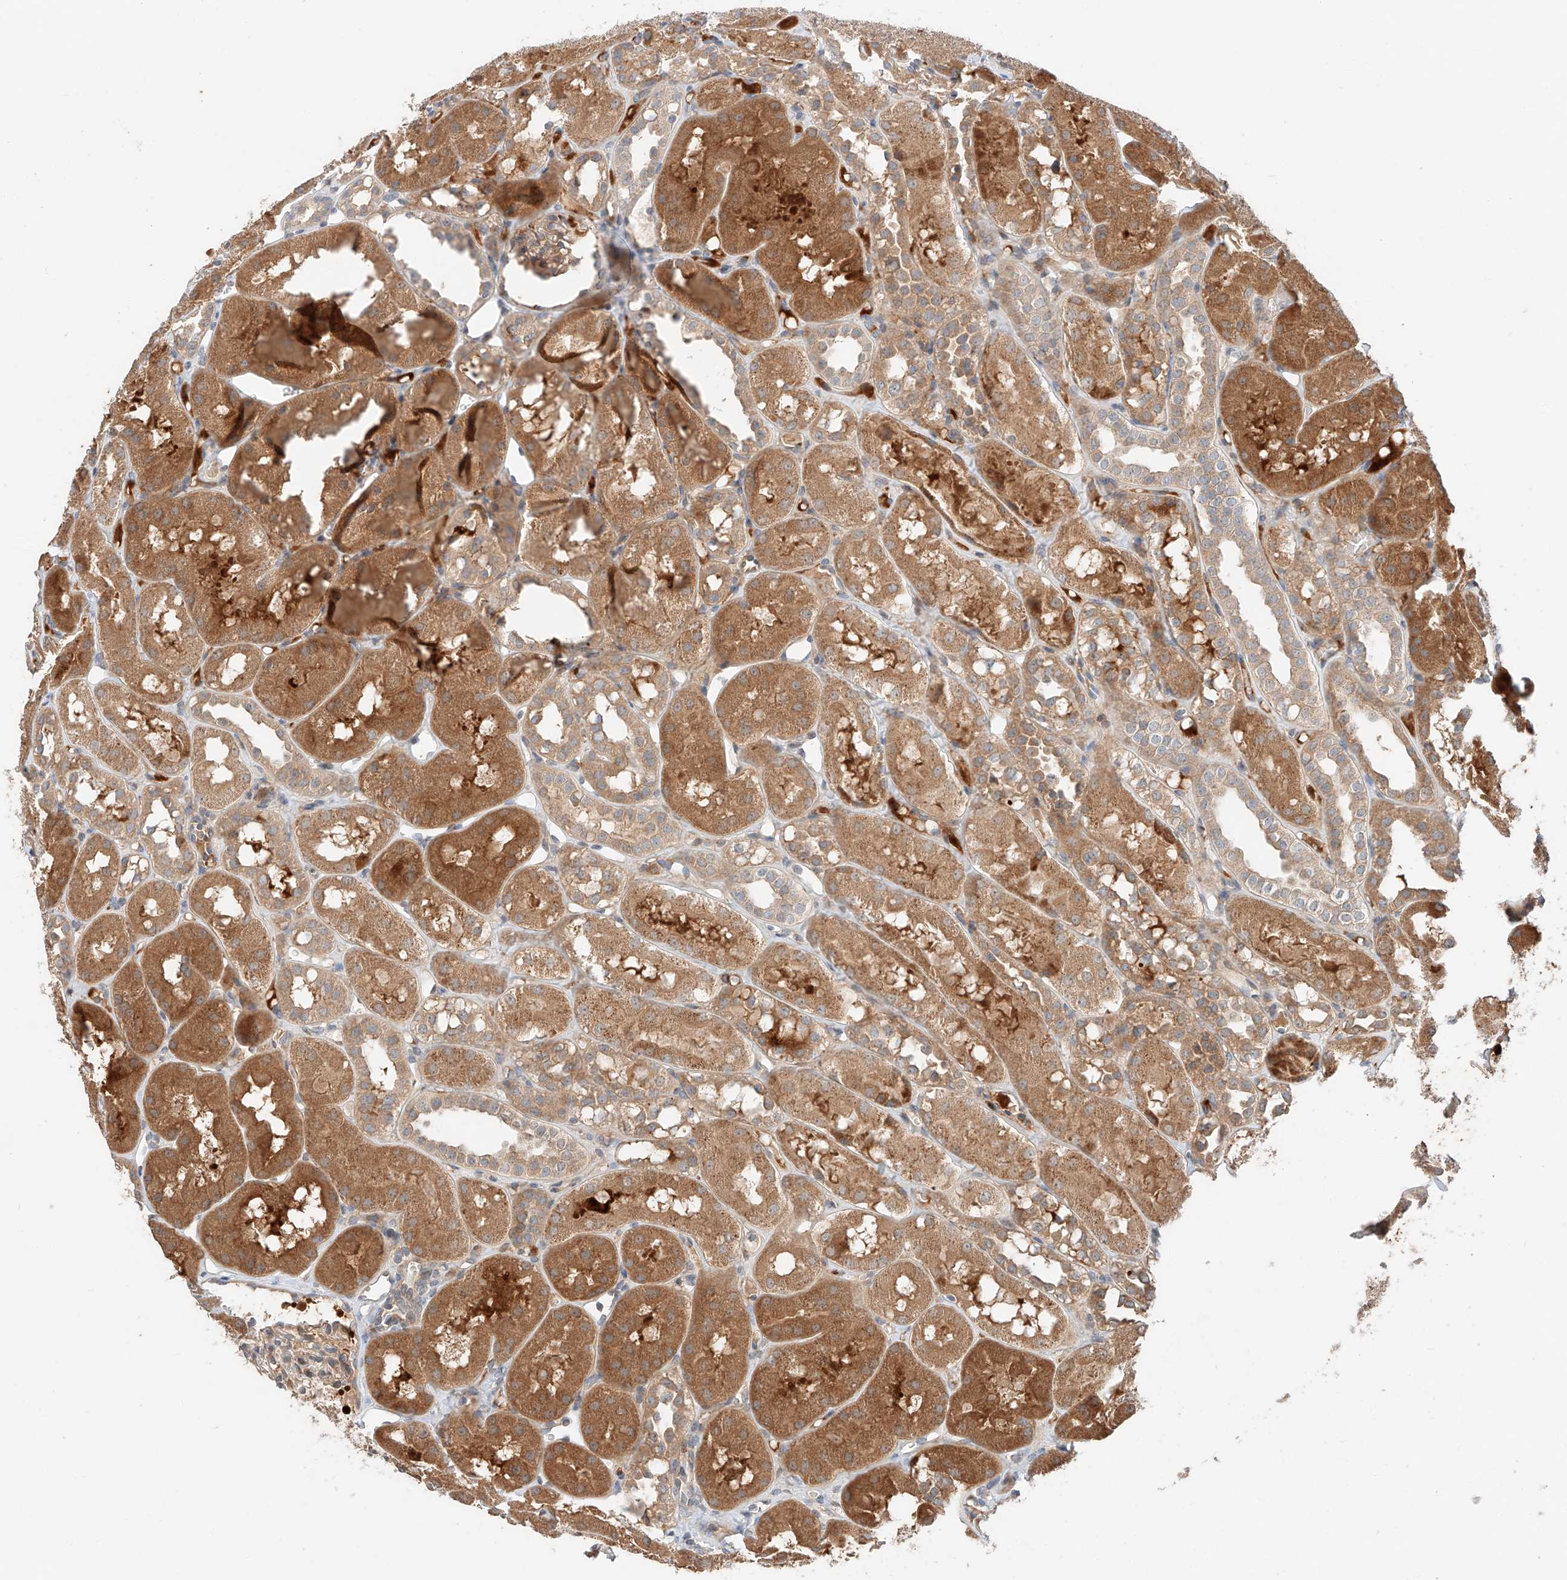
{"staining": {"intensity": "weak", "quantity": "25%-75%", "location": "cytoplasmic/membranous"}, "tissue": "kidney", "cell_type": "Cells in glomeruli", "image_type": "normal", "snomed": [{"axis": "morphology", "description": "Normal tissue, NOS"}, {"axis": "topography", "description": "Kidney"}], "caption": "An image of human kidney stained for a protein reveals weak cytoplasmic/membranous brown staining in cells in glomeruli.", "gene": "XPNPEP1", "patient": {"sex": "male", "age": 16}}